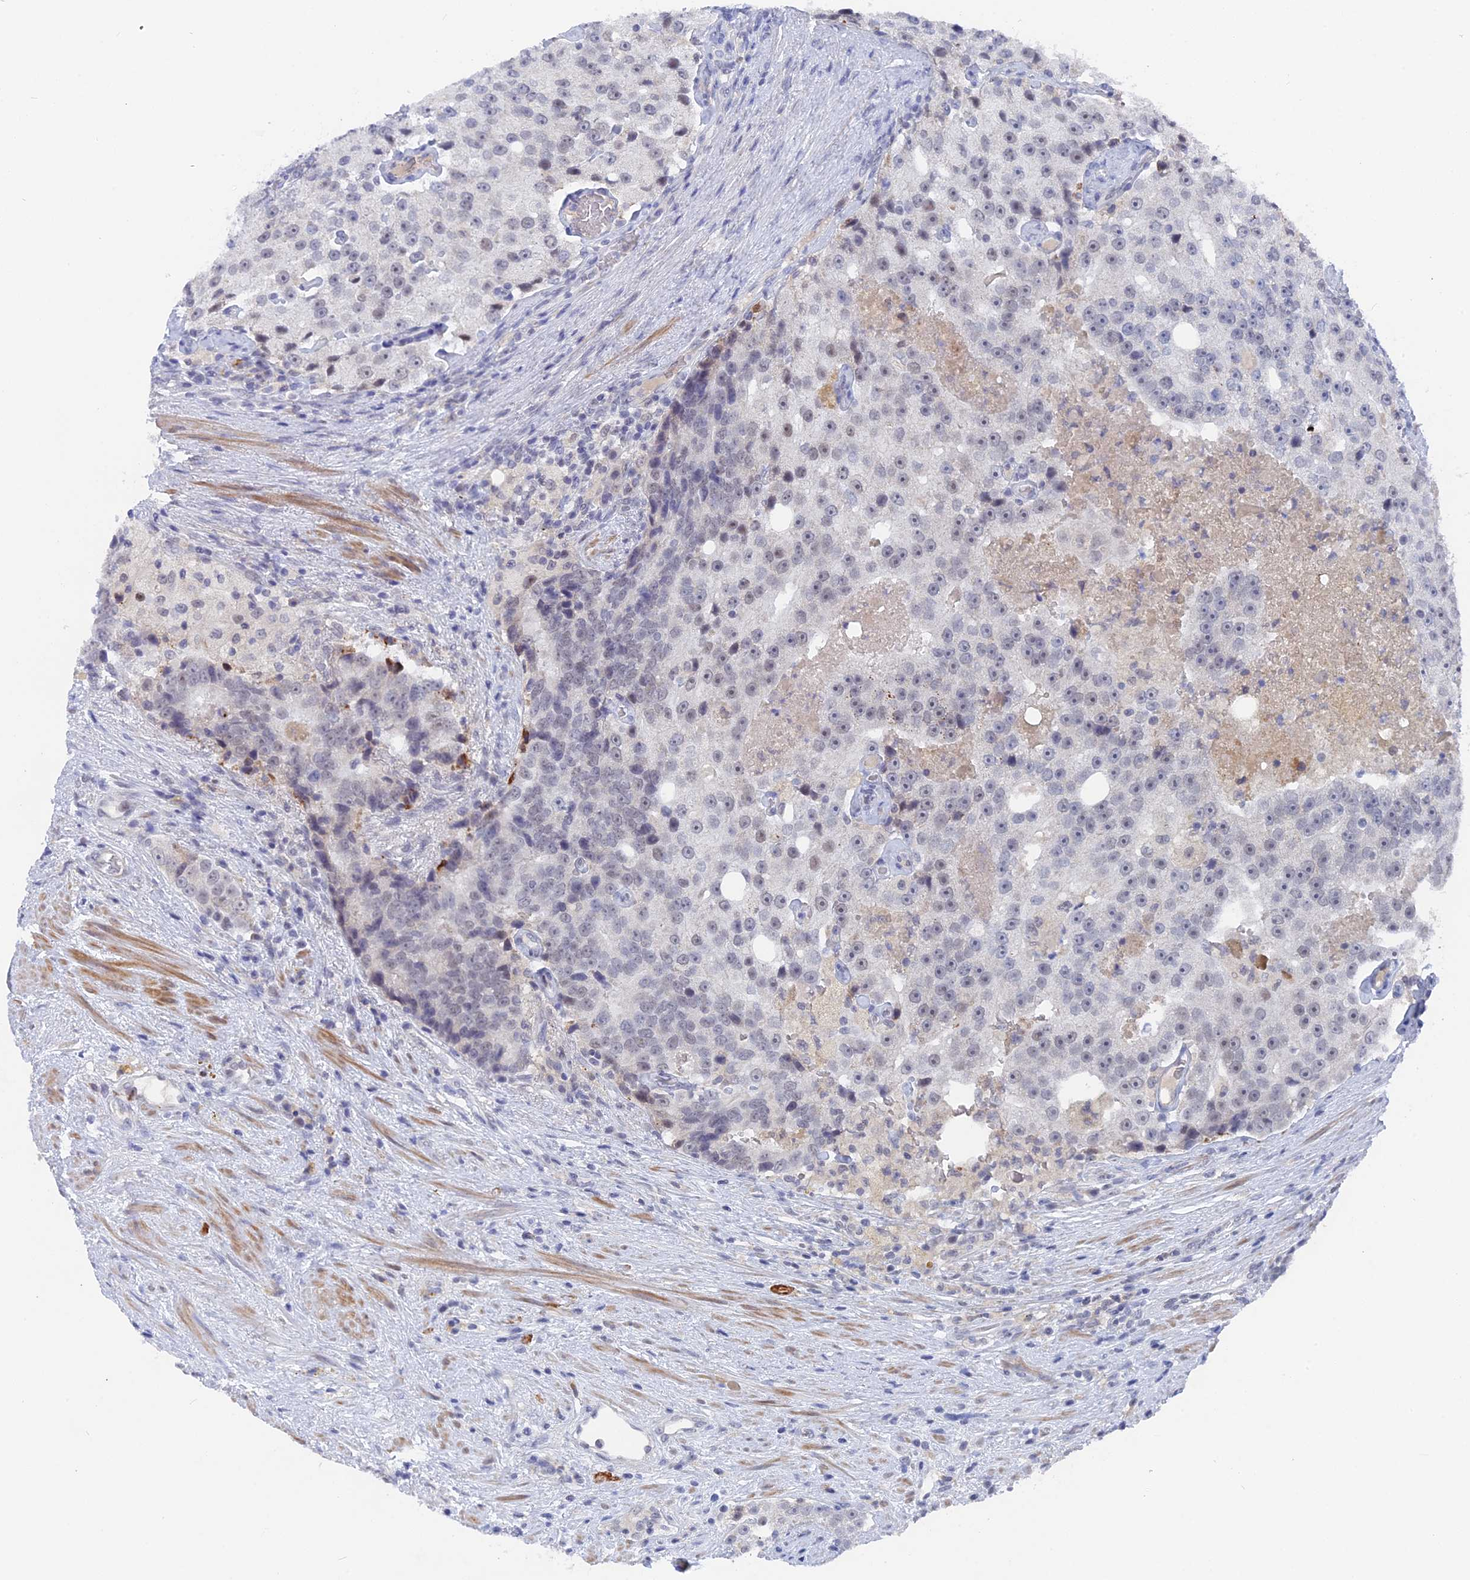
{"staining": {"intensity": "weak", "quantity": "<25%", "location": "nuclear"}, "tissue": "prostate cancer", "cell_type": "Tumor cells", "image_type": "cancer", "snomed": [{"axis": "morphology", "description": "Adenocarcinoma, High grade"}, {"axis": "topography", "description": "Prostate"}], "caption": "Tumor cells are negative for brown protein staining in prostate high-grade adenocarcinoma.", "gene": "BRD2", "patient": {"sex": "male", "age": 70}}